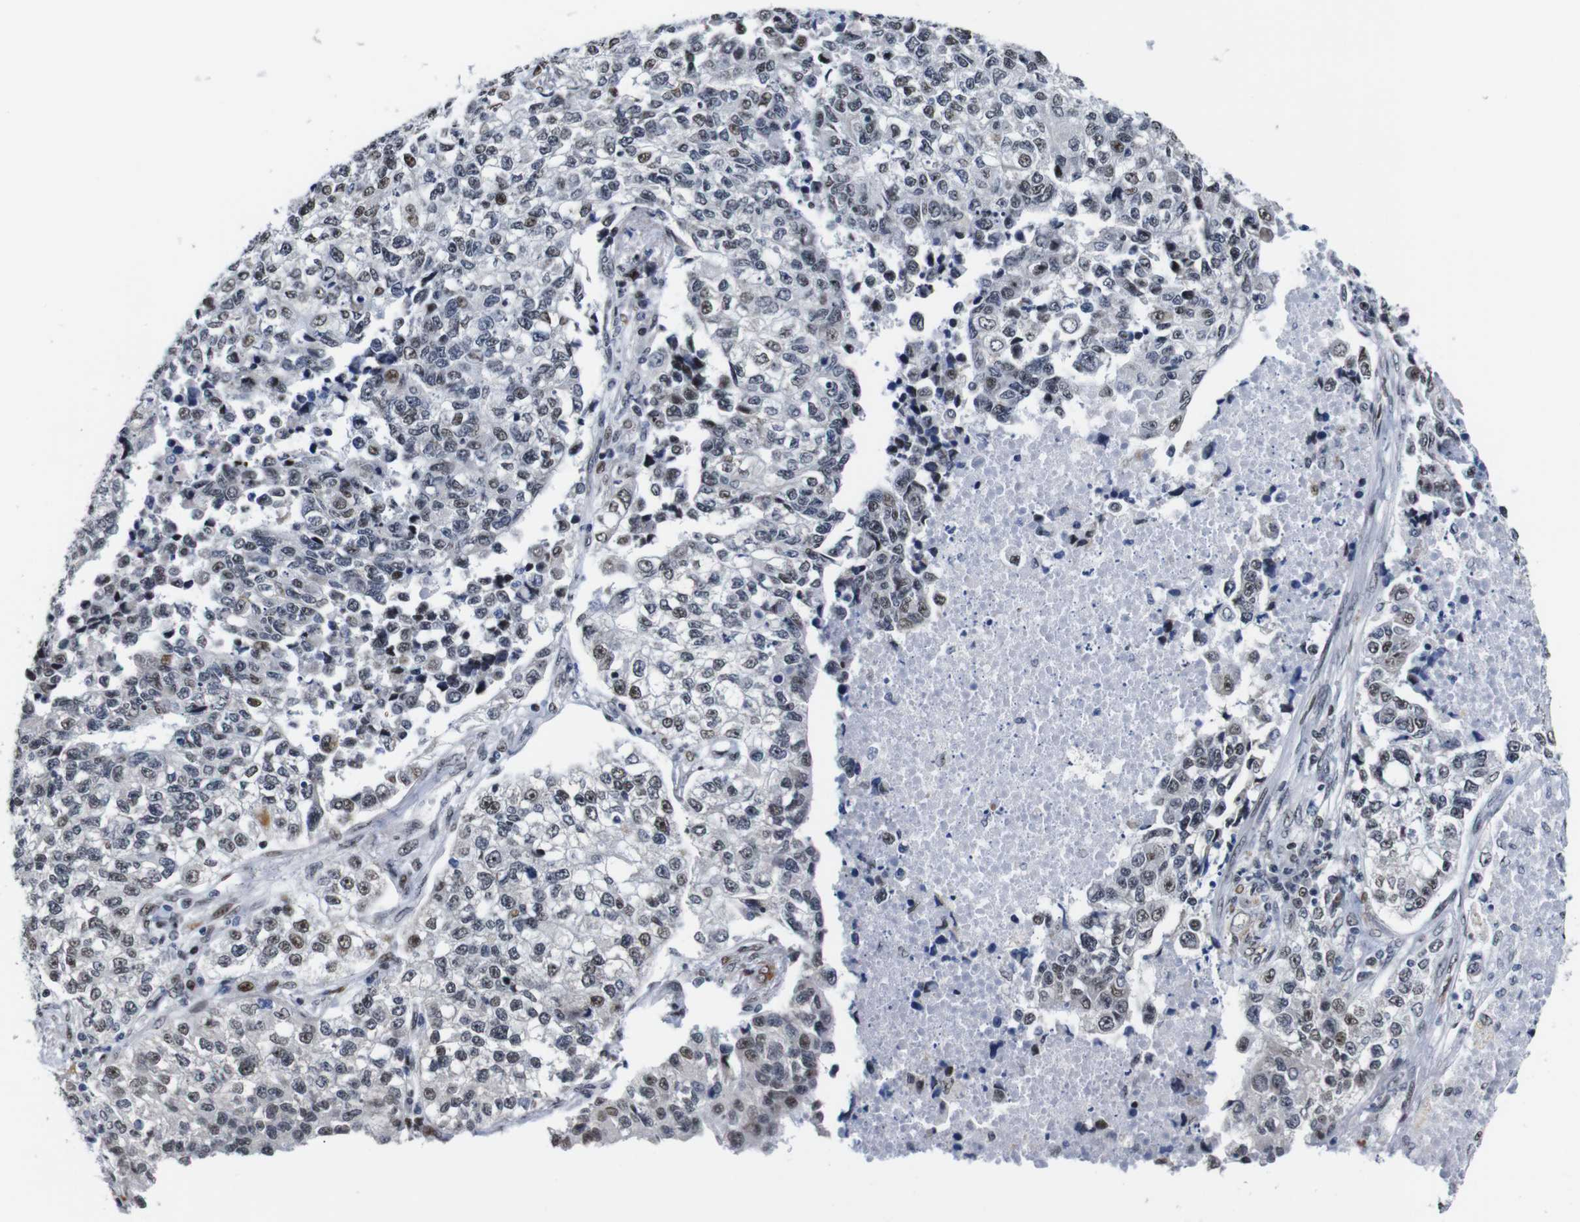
{"staining": {"intensity": "weak", "quantity": "25%-75%", "location": "nuclear"}, "tissue": "lung cancer", "cell_type": "Tumor cells", "image_type": "cancer", "snomed": [{"axis": "morphology", "description": "Adenocarcinoma, NOS"}, {"axis": "topography", "description": "Lung"}], "caption": "There is low levels of weak nuclear positivity in tumor cells of lung adenocarcinoma, as demonstrated by immunohistochemical staining (brown color).", "gene": "GATA6", "patient": {"sex": "male", "age": 49}}